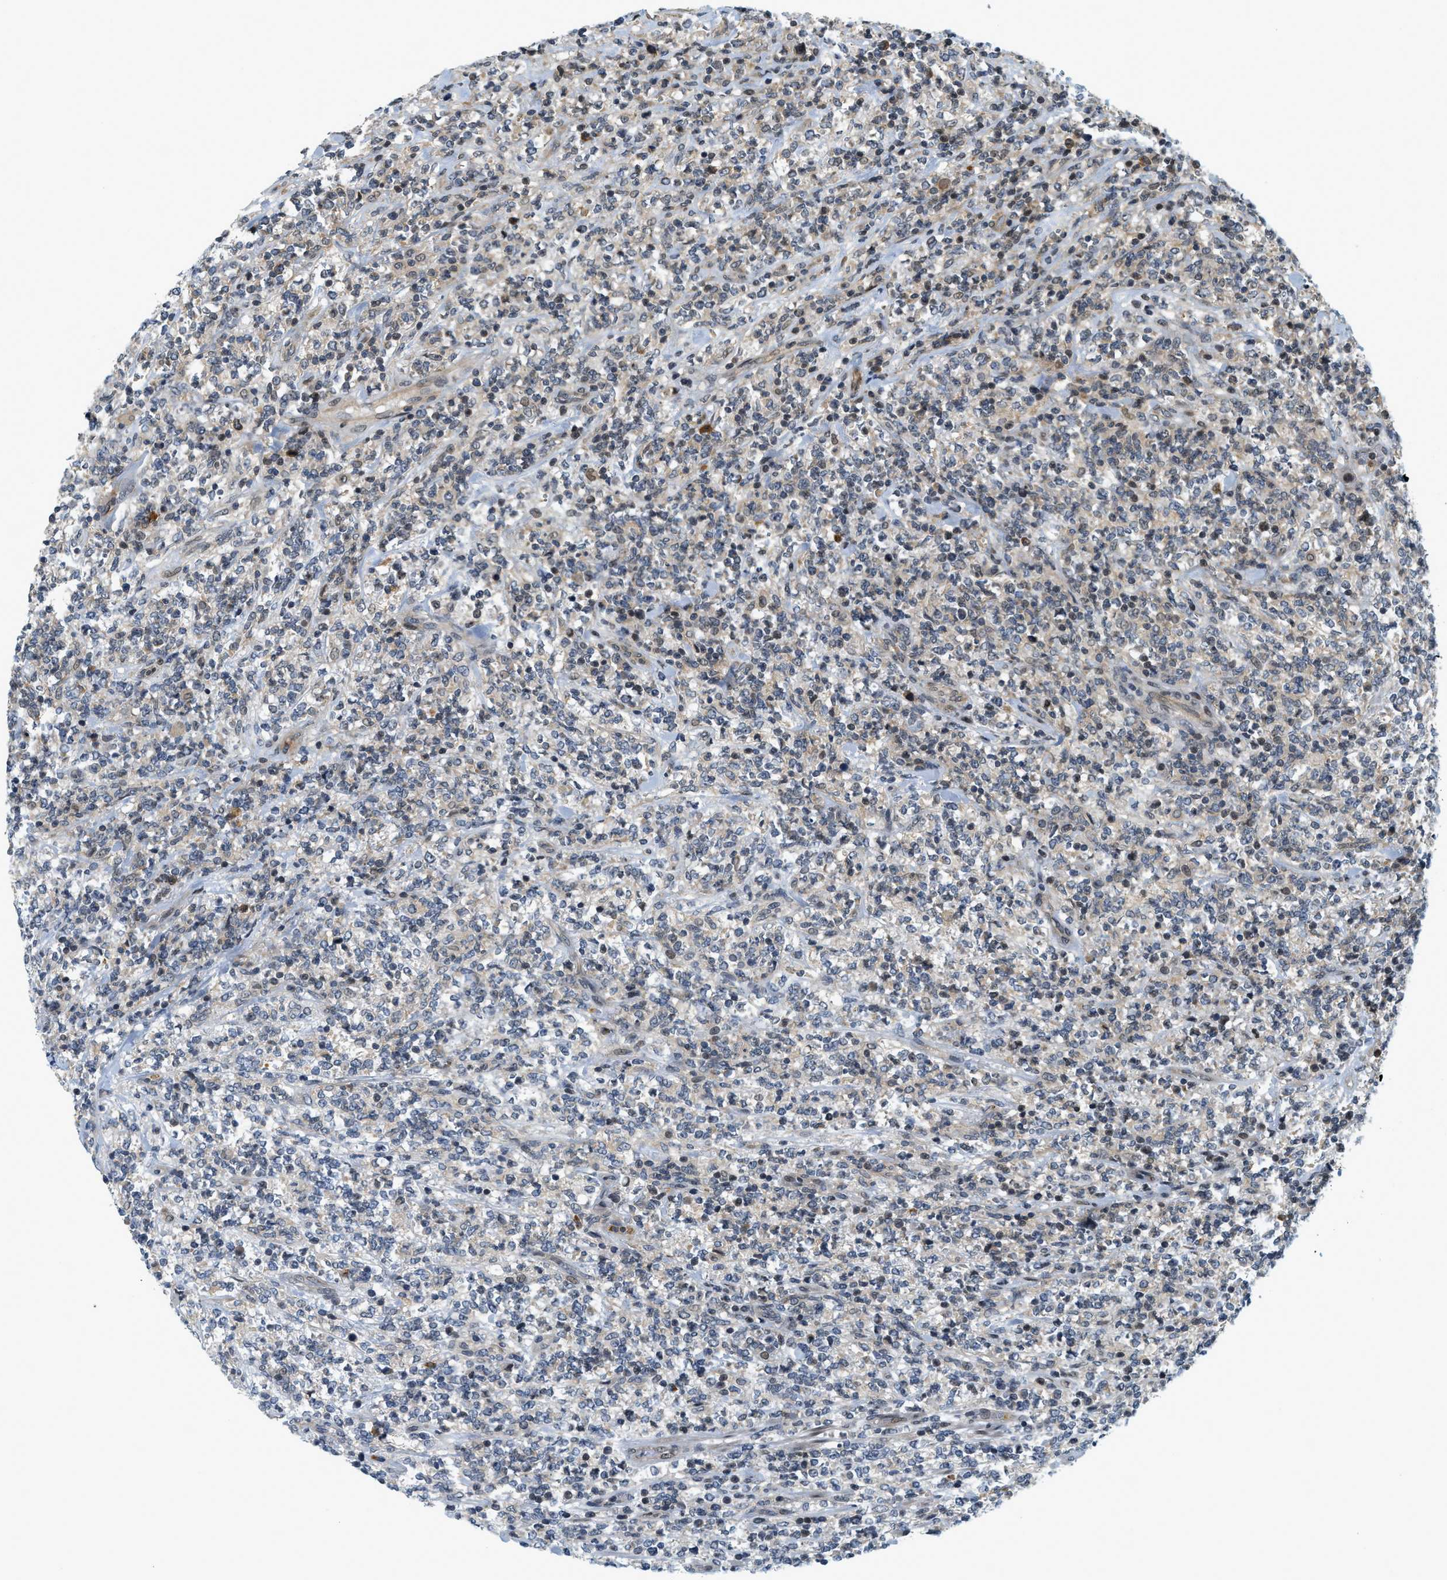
{"staining": {"intensity": "weak", "quantity": "25%-75%", "location": "cytoplasmic/membranous"}, "tissue": "lymphoma", "cell_type": "Tumor cells", "image_type": "cancer", "snomed": [{"axis": "morphology", "description": "Malignant lymphoma, non-Hodgkin's type, High grade"}, {"axis": "topography", "description": "Soft tissue"}], "caption": "This micrograph demonstrates immunohistochemistry (IHC) staining of human lymphoma, with low weak cytoplasmic/membranous positivity in approximately 25%-75% of tumor cells.", "gene": "KMT2A", "patient": {"sex": "male", "age": 18}}